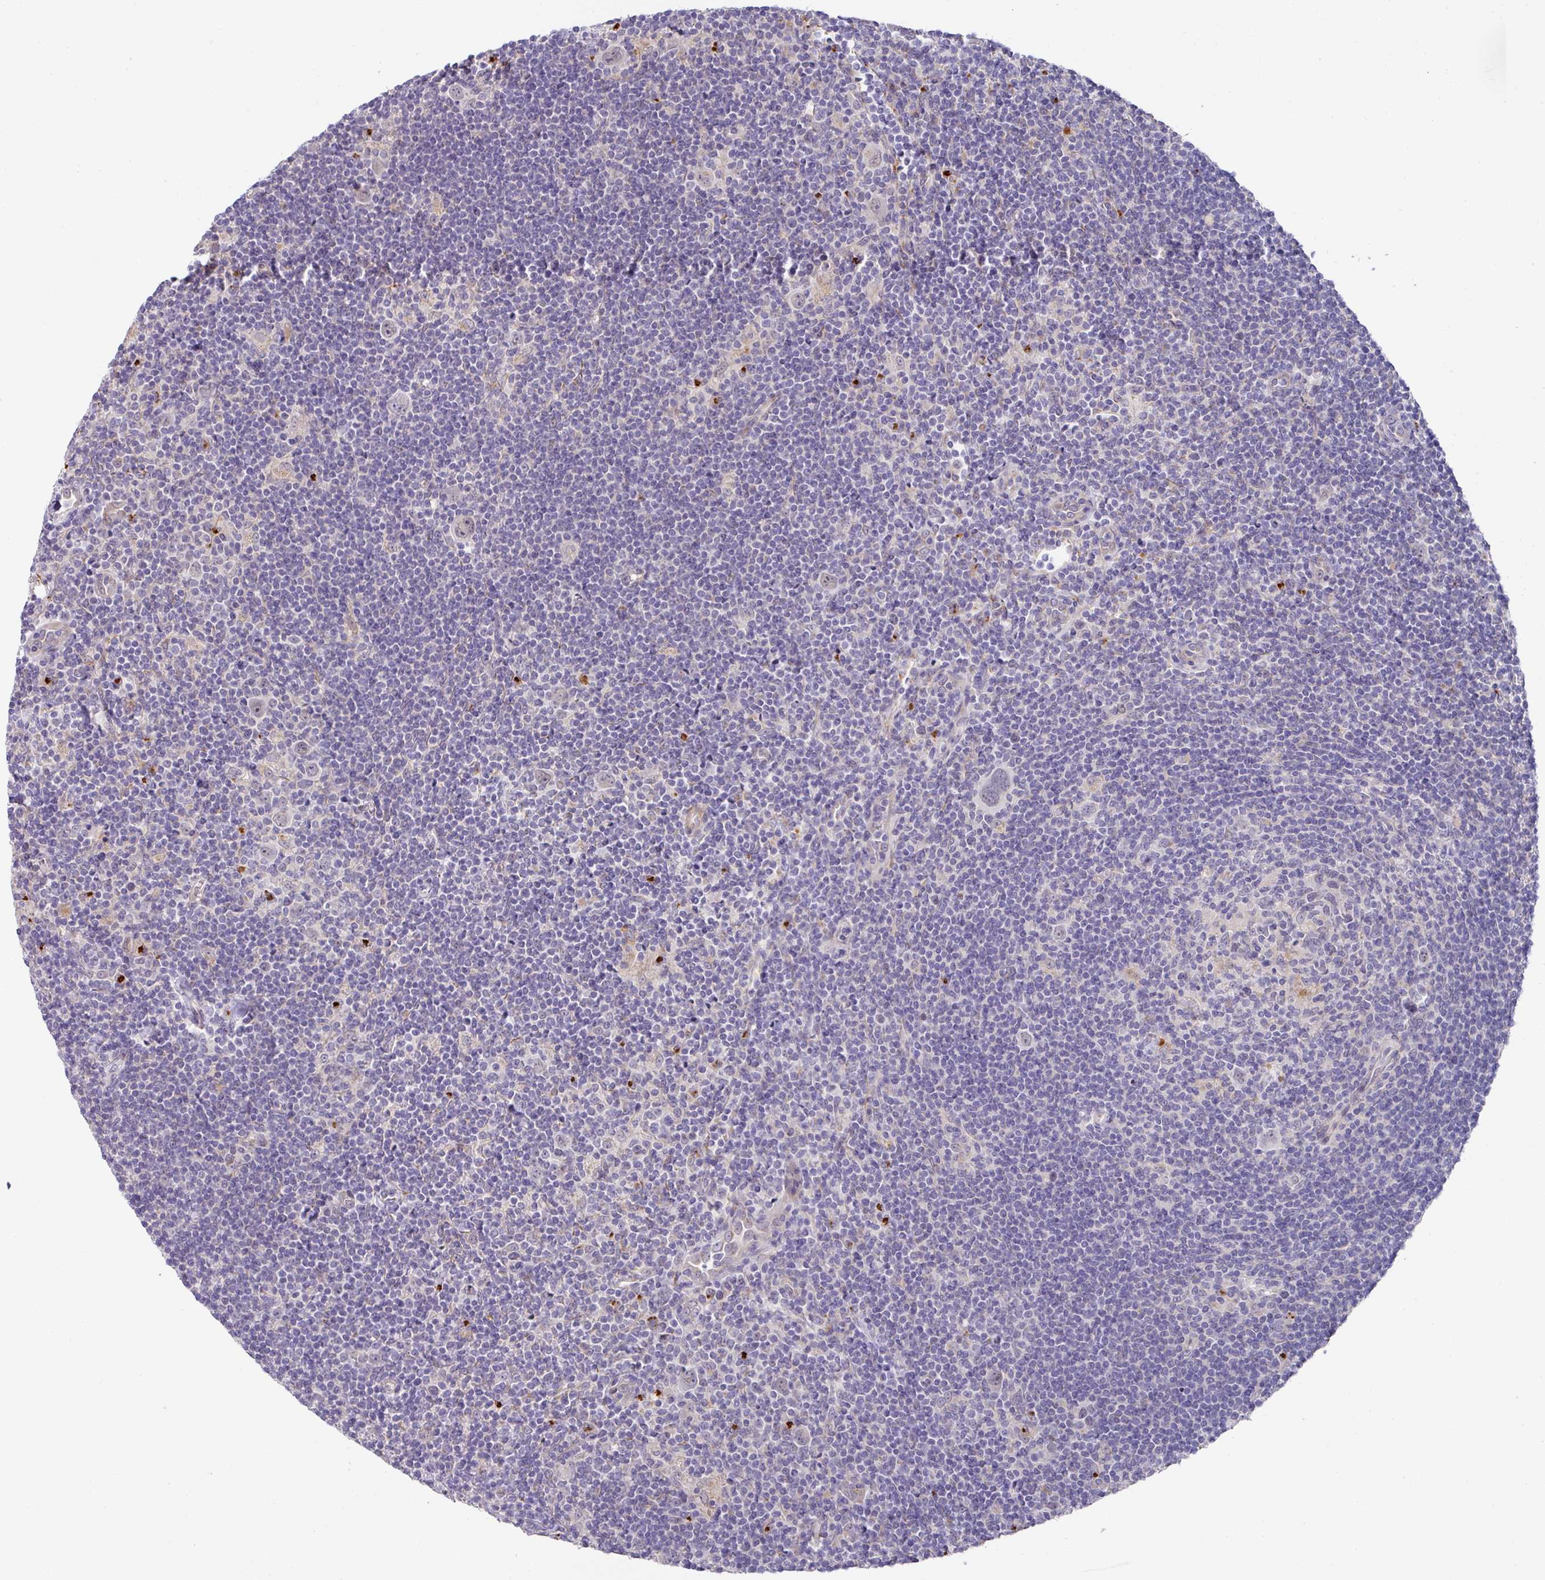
{"staining": {"intensity": "negative", "quantity": "none", "location": "none"}, "tissue": "lymphoma", "cell_type": "Tumor cells", "image_type": "cancer", "snomed": [{"axis": "morphology", "description": "Hodgkin's disease, NOS"}, {"axis": "topography", "description": "Lymph node"}], "caption": "This image is of lymphoma stained with immunohistochemistry (IHC) to label a protein in brown with the nuclei are counter-stained blue. There is no positivity in tumor cells.", "gene": "TARM1", "patient": {"sex": "female", "age": 57}}